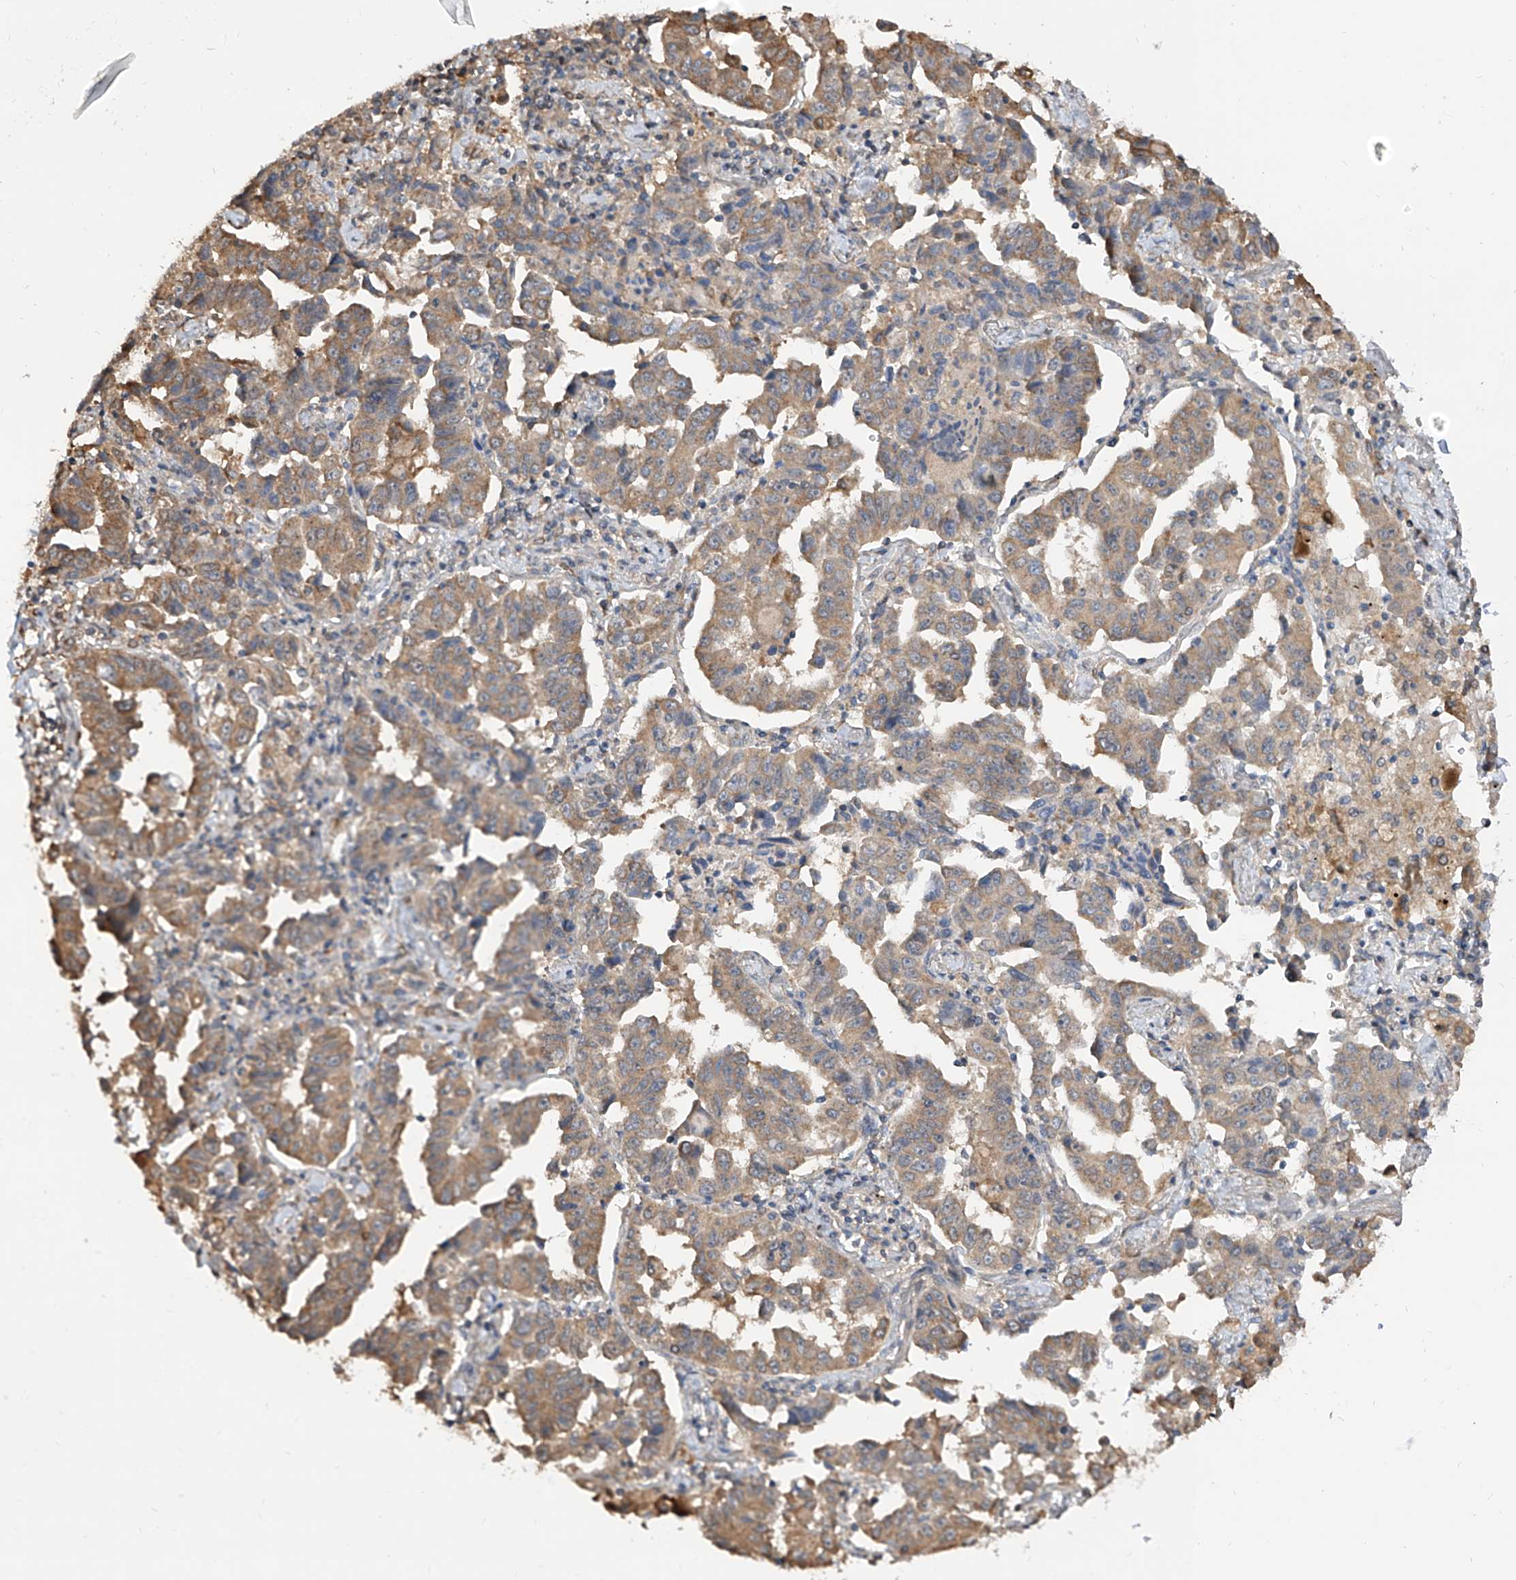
{"staining": {"intensity": "moderate", "quantity": ">75%", "location": "cytoplasmic/membranous"}, "tissue": "lung cancer", "cell_type": "Tumor cells", "image_type": "cancer", "snomed": [{"axis": "morphology", "description": "Adenocarcinoma, NOS"}, {"axis": "topography", "description": "Lung"}], "caption": "An image showing moderate cytoplasmic/membranous positivity in about >75% of tumor cells in adenocarcinoma (lung), as visualized by brown immunohistochemical staining.", "gene": "C8orf82", "patient": {"sex": "female", "age": 51}}